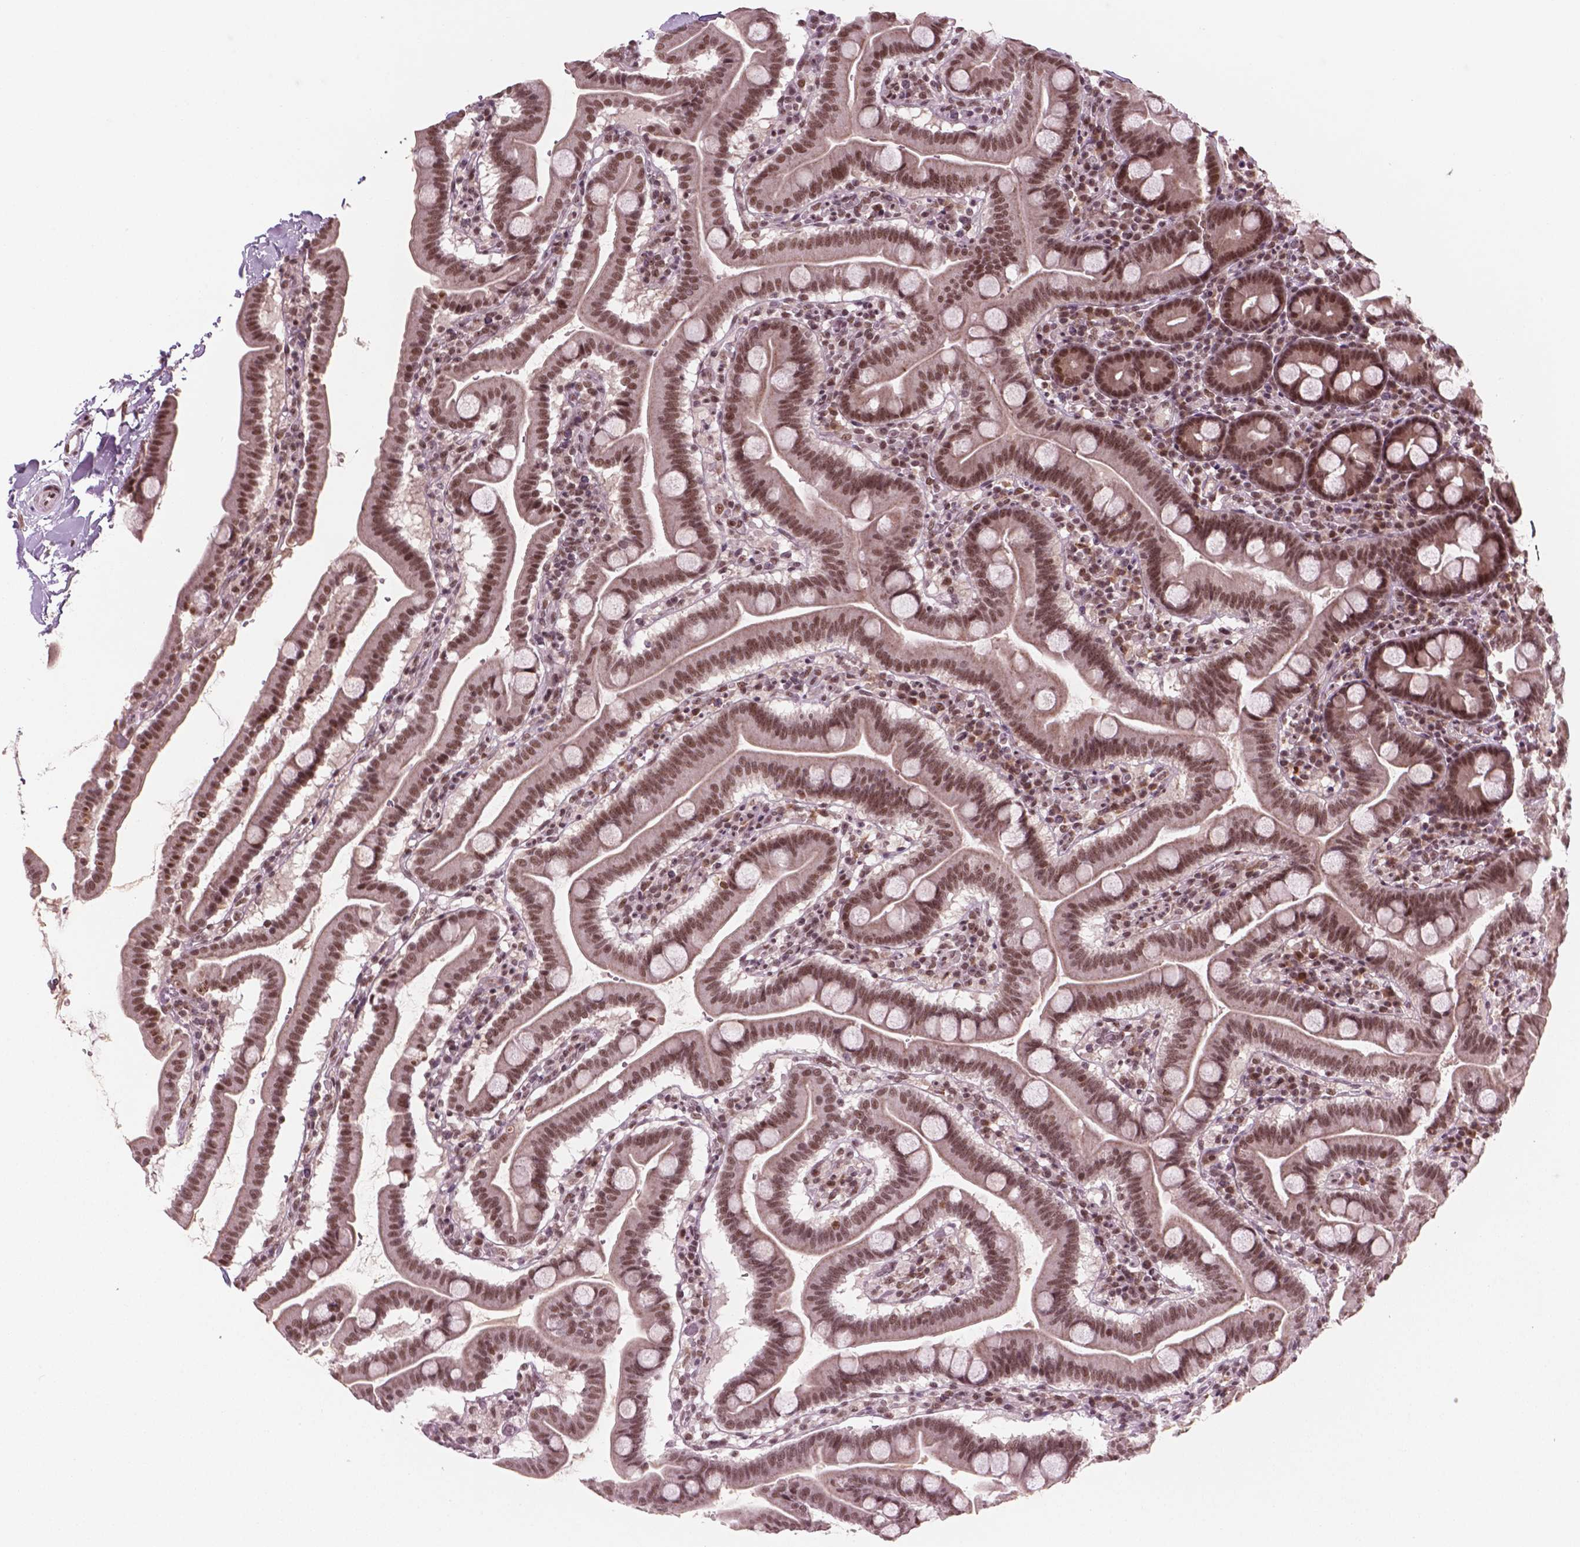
{"staining": {"intensity": "moderate", "quantity": ">75%", "location": "nuclear"}, "tissue": "duodenum", "cell_type": "Glandular cells", "image_type": "normal", "snomed": [{"axis": "morphology", "description": "Normal tissue, NOS"}, {"axis": "topography", "description": "Pancreas"}, {"axis": "topography", "description": "Duodenum"}], "caption": "Immunohistochemical staining of normal duodenum demonstrates medium levels of moderate nuclear staining in about >75% of glandular cells.", "gene": "POLR2E", "patient": {"sex": "male", "age": 59}}